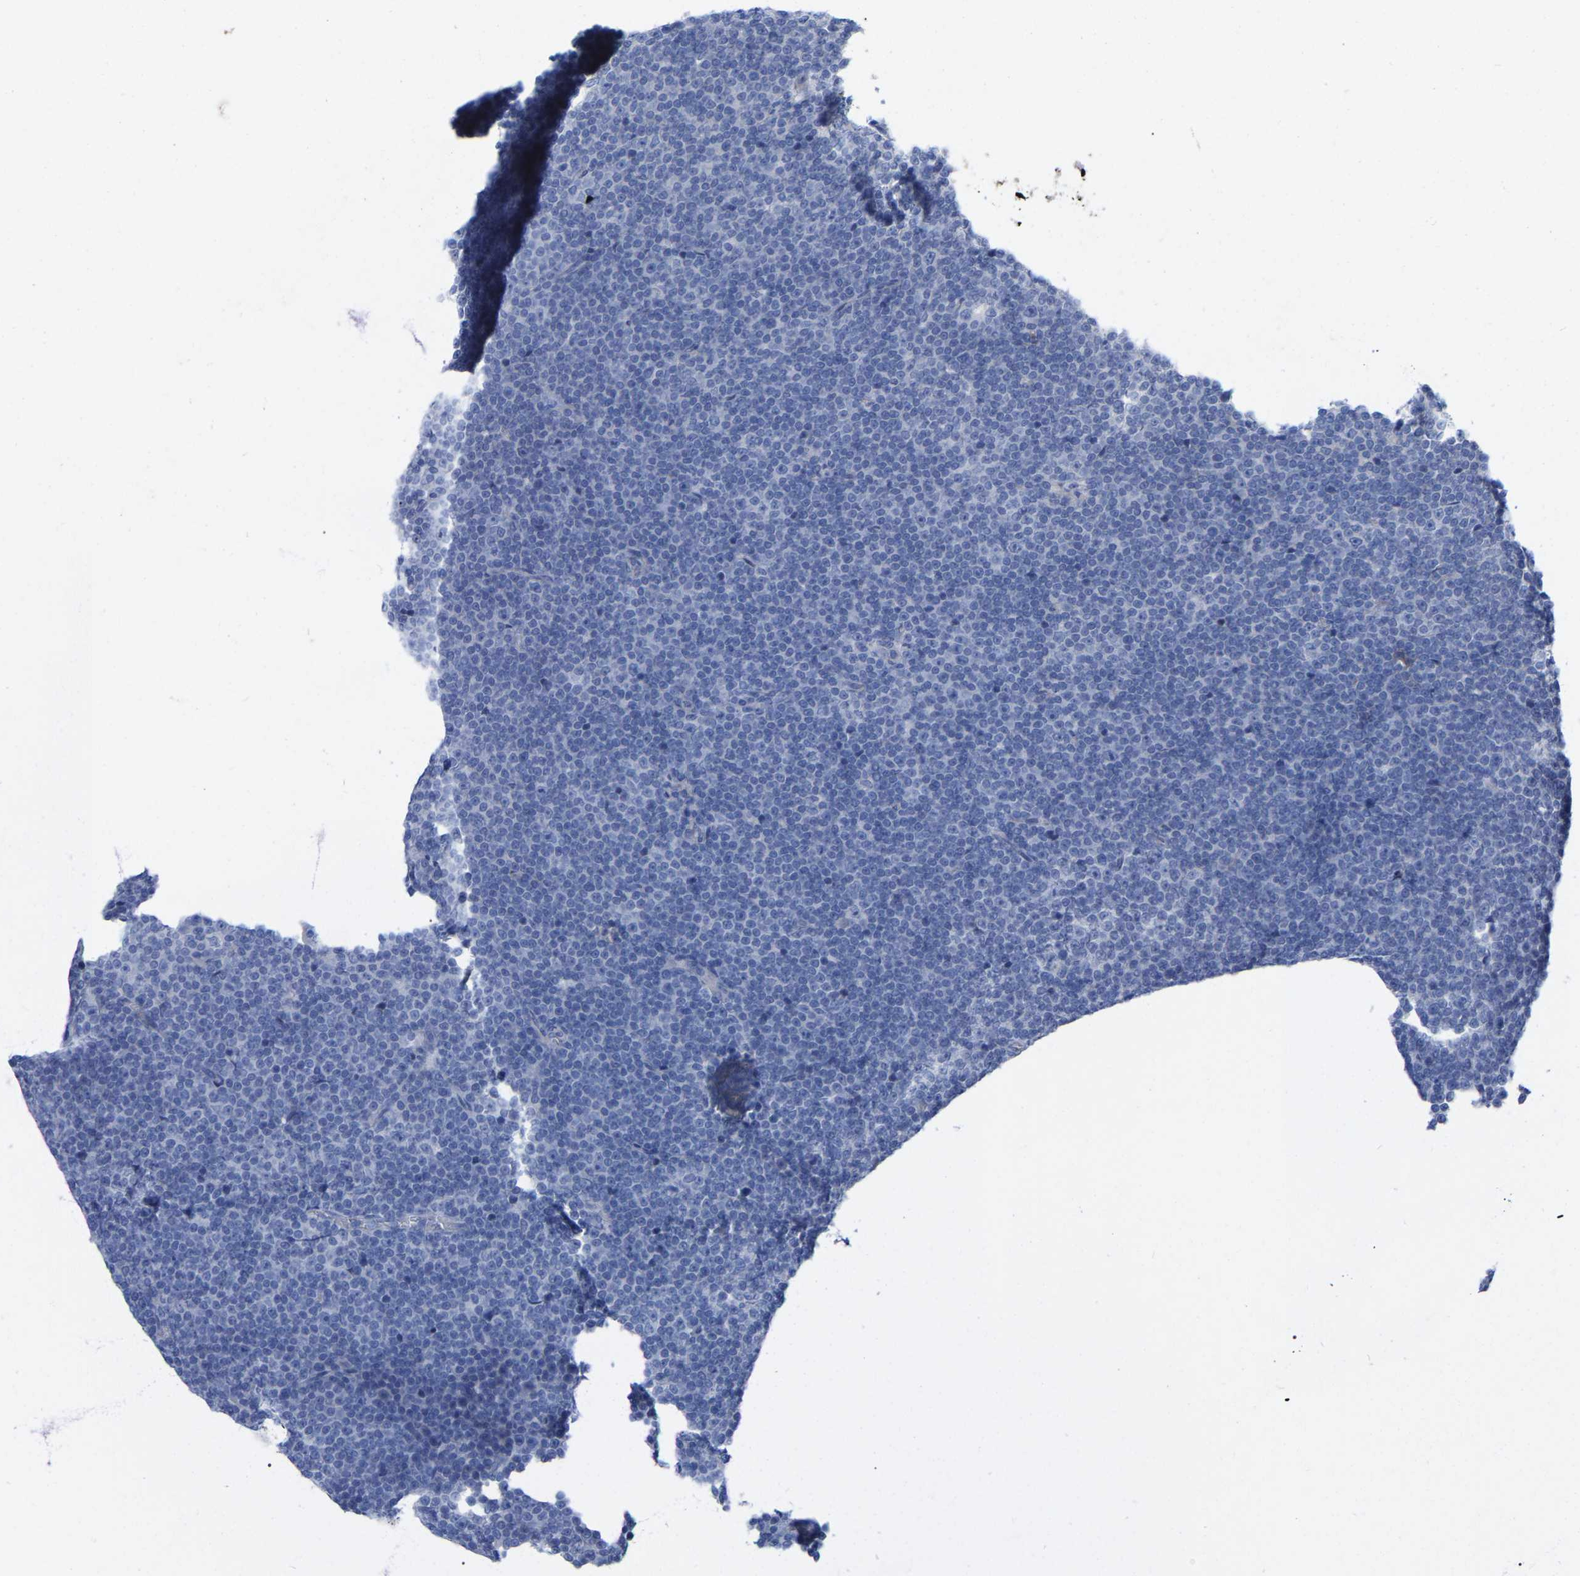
{"staining": {"intensity": "negative", "quantity": "none", "location": "none"}, "tissue": "lymphoma", "cell_type": "Tumor cells", "image_type": "cancer", "snomed": [{"axis": "morphology", "description": "Malignant lymphoma, non-Hodgkin's type, Low grade"}, {"axis": "topography", "description": "Lymph node"}], "caption": "Lymphoma was stained to show a protein in brown. There is no significant positivity in tumor cells.", "gene": "HAPLN1", "patient": {"sex": "female", "age": 67}}